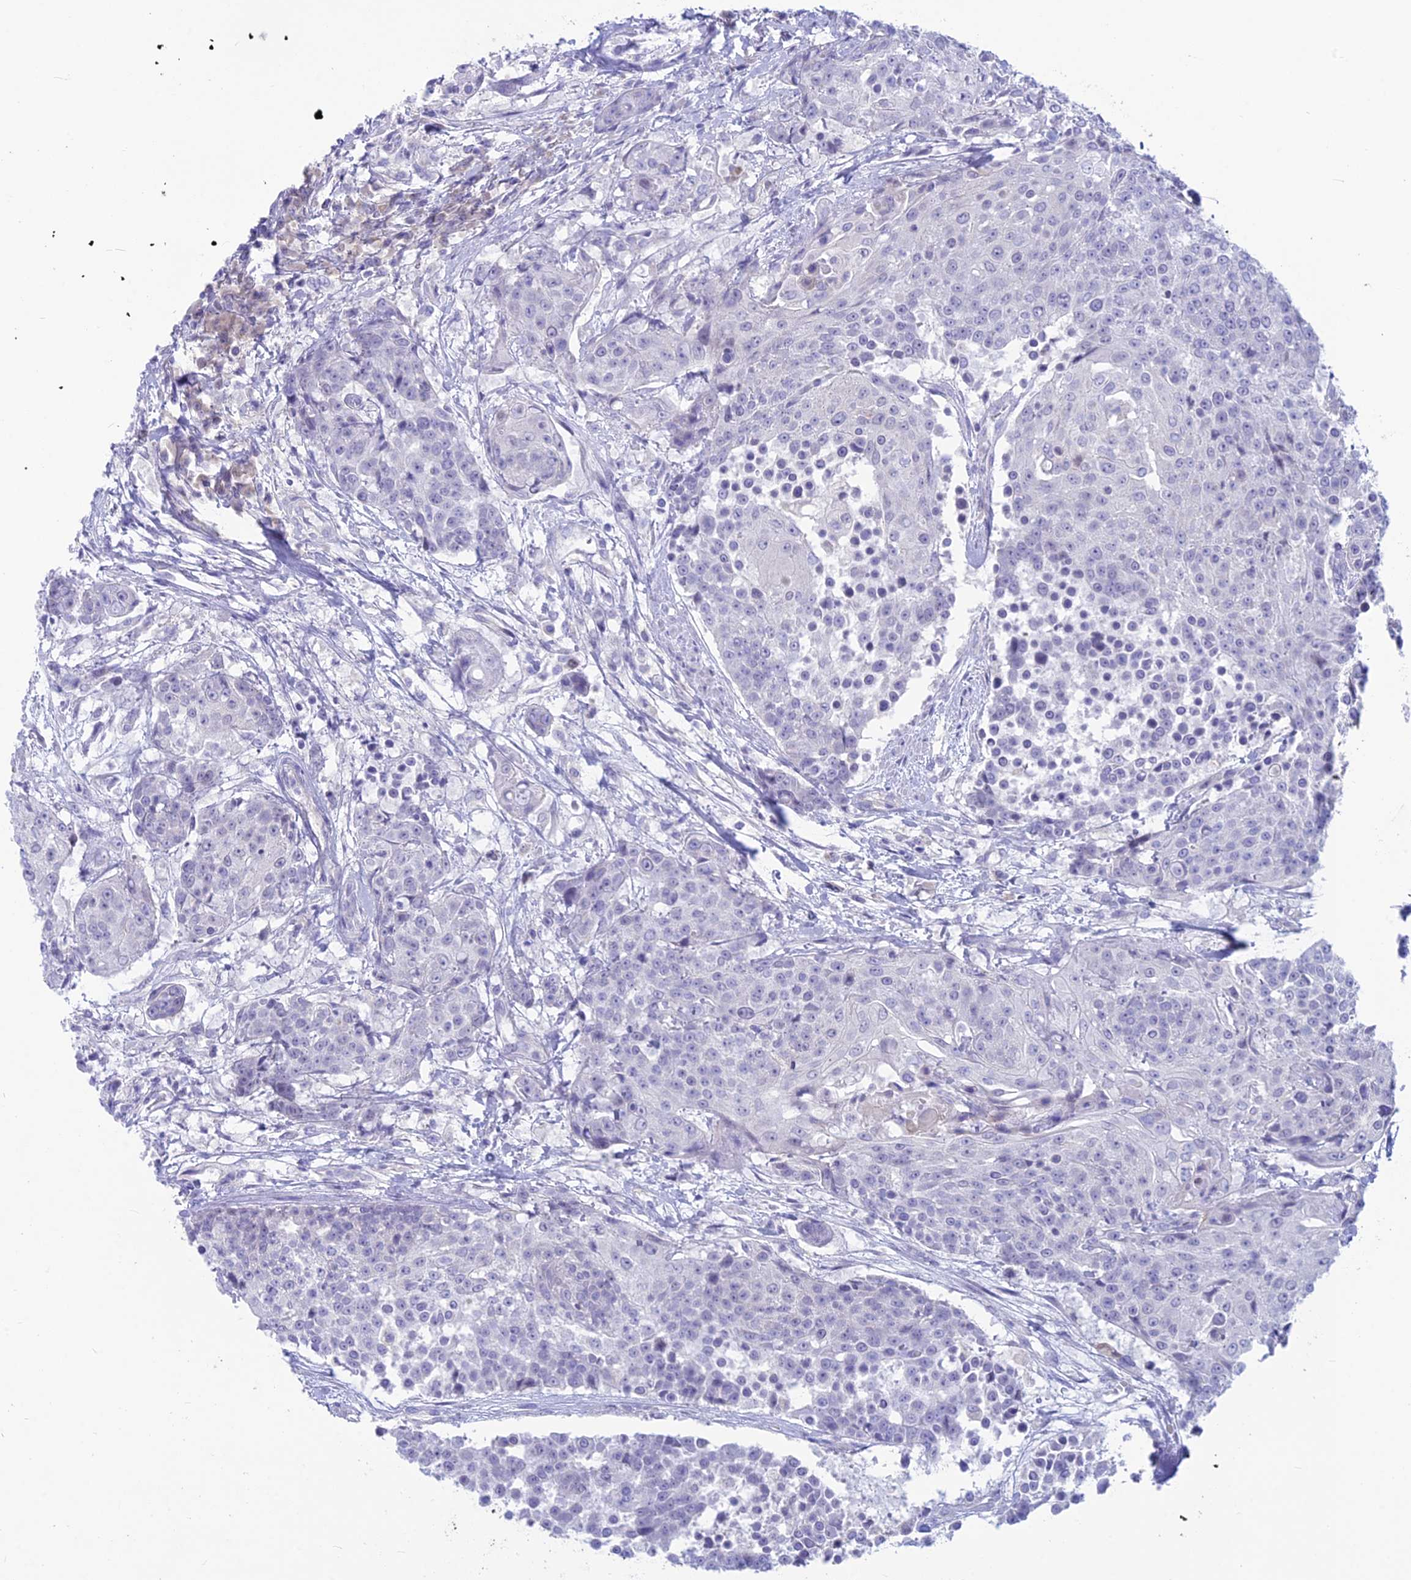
{"staining": {"intensity": "negative", "quantity": "none", "location": "none"}, "tissue": "urothelial cancer", "cell_type": "Tumor cells", "image_type": "cancer", "snomed": [{"axis": "morphology", "description": "Urothelial carcinoma, High grade"}, {"axis": "topography", "description": "Urinary bladder"}], "caption": "Immunohistochemistry photomicrograph of neoplastic tissue: human urothelial cancer stained with DAB (3,3'-diaminobenzidine) reveals no significant protein staining in tumor cells. (DAB (3,3'-diaminobenzidine) immunohistochemistry (IHC) with hematoxylin counter stain).", "gene": "SNTN", "patient": {"sex": "female", "age": 63}}